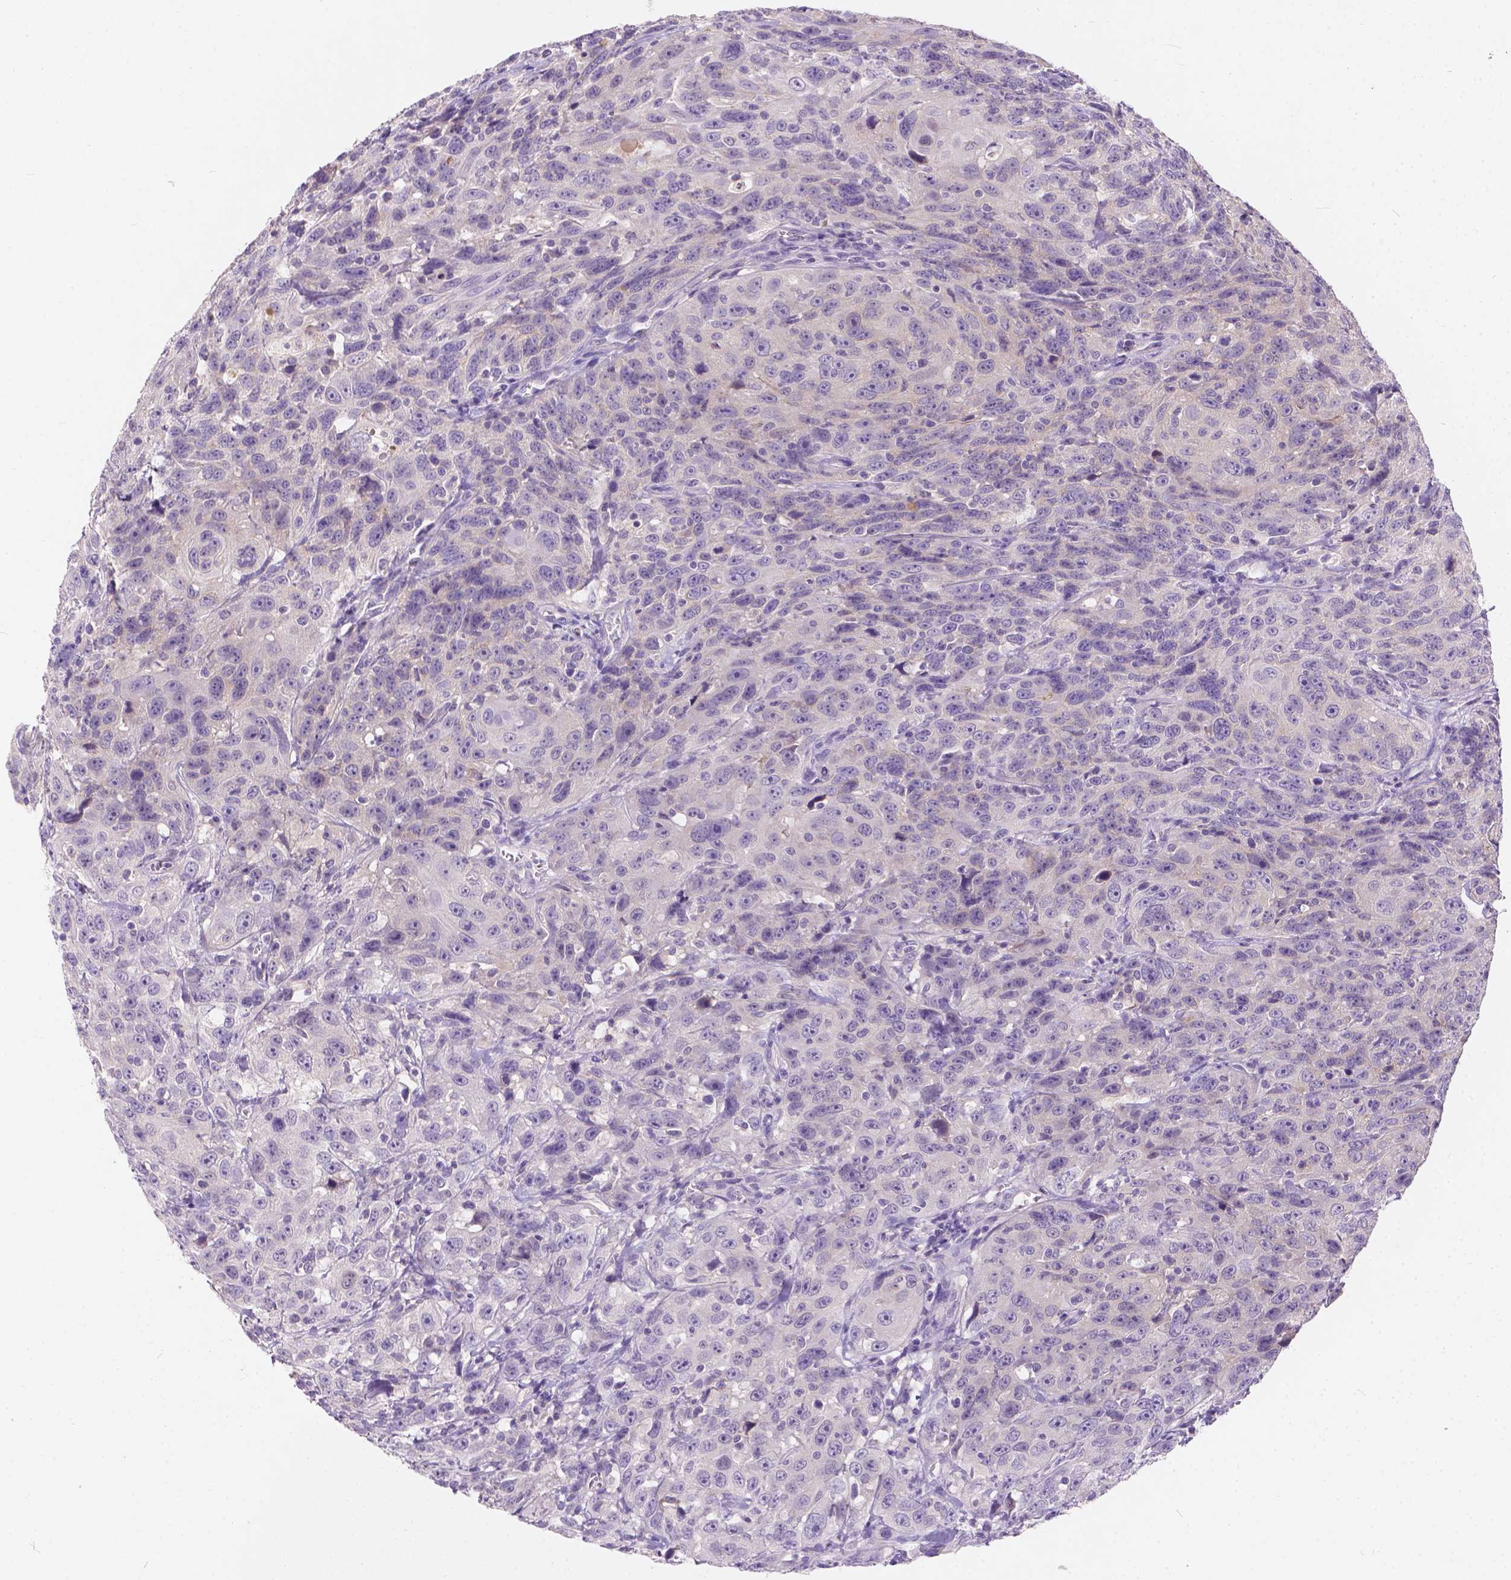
{"staining": {"intensity": "negative", "quantity": "none", "location": "none"}, "tissue": "urothelial cancer", "cell_type": "Tumor cells", "image_type": "cancer", "snomed": [{"axis": "morphology", "description": "Urothelial carcinoma, NOS"}, {"axis": "morphology", "description": "Urothelial carcinoma, High grade"}, {"axis": "topography", "description": "Urinary bladder"}], "caption": "Immunohistochemistry micrograph of neoplastic tissue: urothelial cancer stained with DAB (3,3'-diaminobenzidine) displays no significant protein expression in tumor cells.", "gene": "PEX11G", "patient": {"sex": "female", "age": 73}}